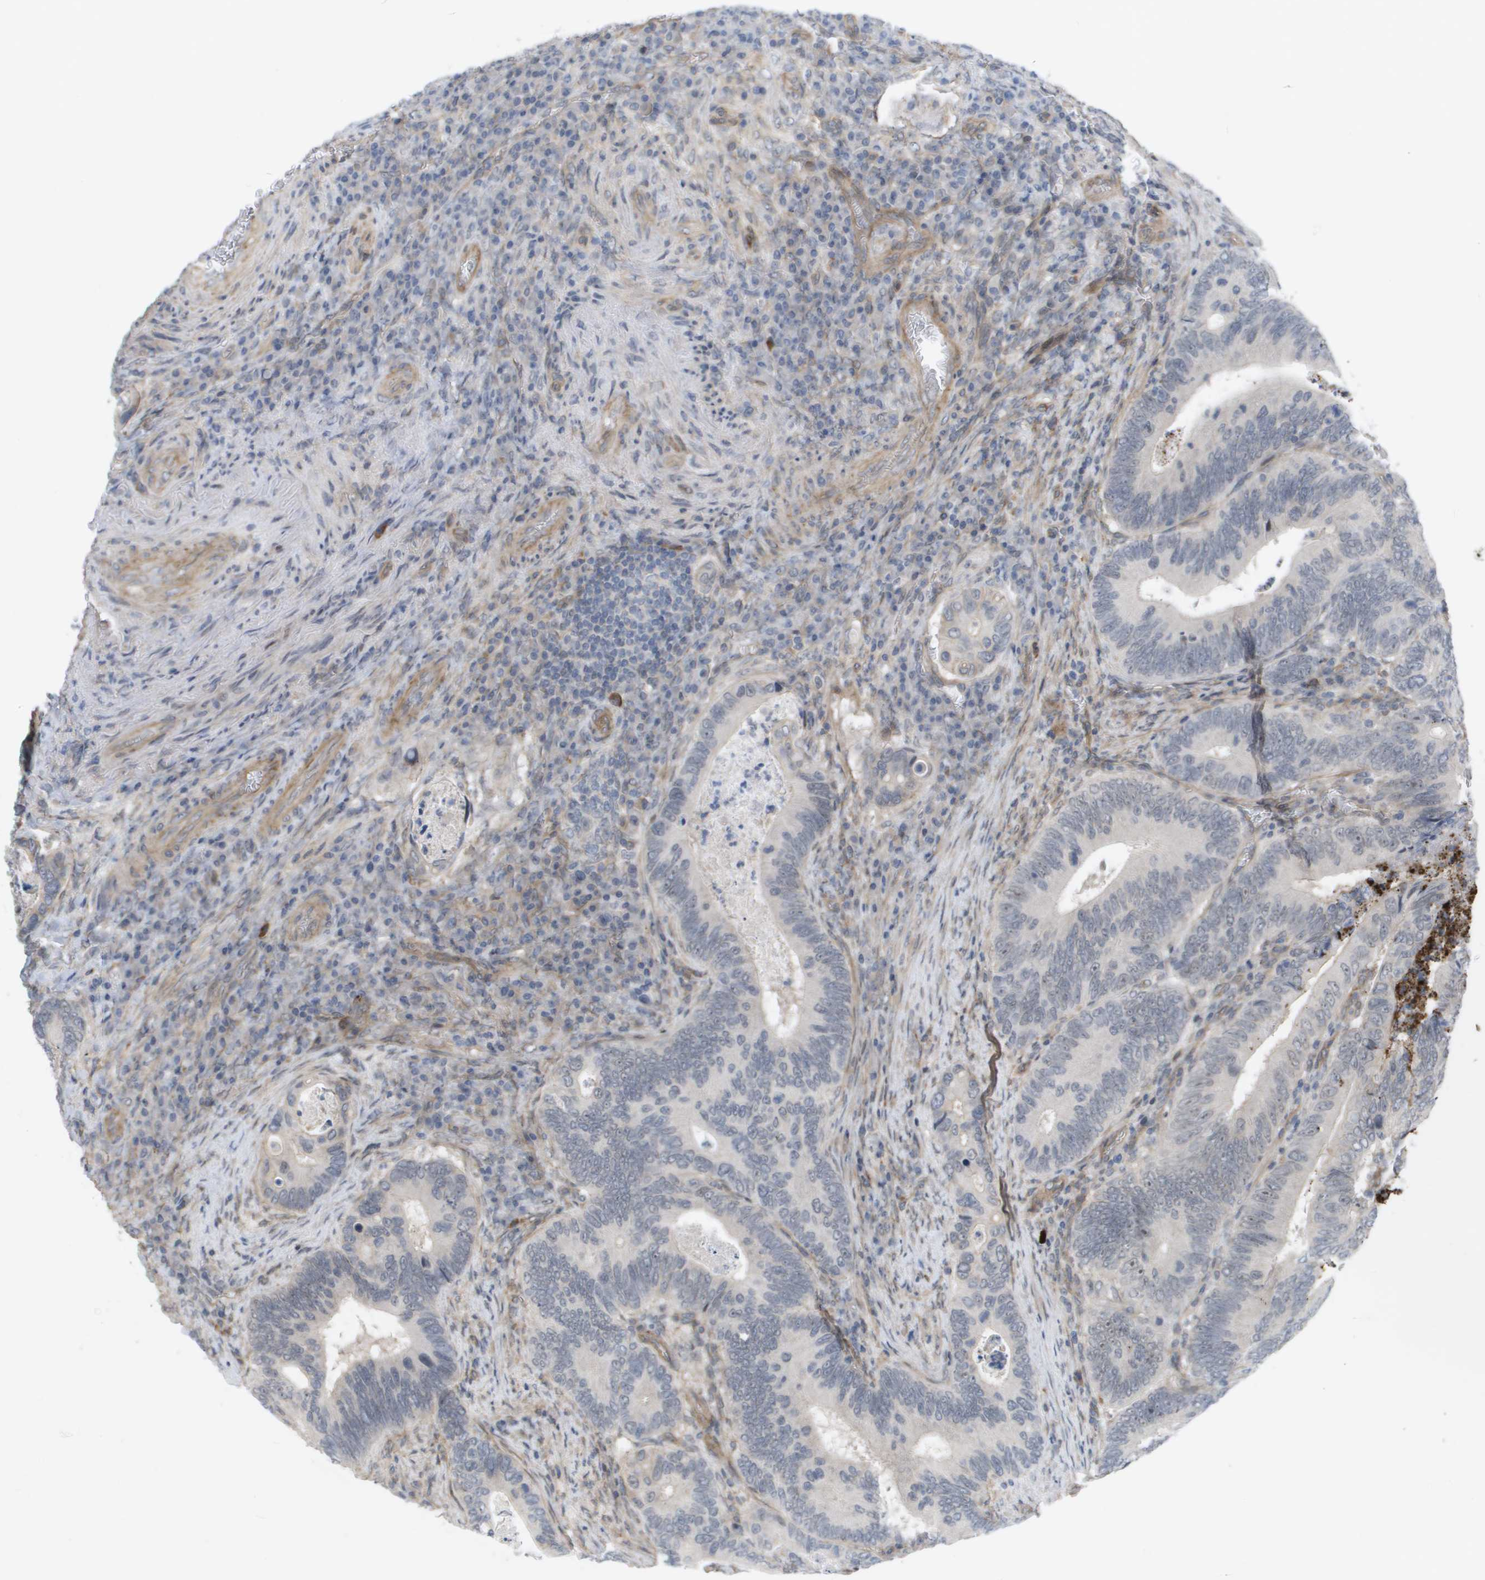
{"staining": {"intensity": "negative", "quantity": "none", "location": "none"}, "tissue": "colorectal cancer", "cell_type": "Tumor cells", "image_type": "cancer", "snomed": [{"axis": "morphology", "description": "Inflammation, NOS"}, {"axis": "morphology", "description": "Adenocarcinoma, NOS"}, {"axis": "topography", "description": "Colon"}], "caption": "Immunohistochemistry of human colorectal adenocarcinoma demonstrates no expression in tumor cells. Brightfield microscopy of immunohistochemistry (IHC) stained with DAB (3,3'-diaminobenzidine) (brown) and hematoxylin (blue), captured at high magnification.", "gene": "MTARC2", "patient": {"sex": "male", "age": 72}}